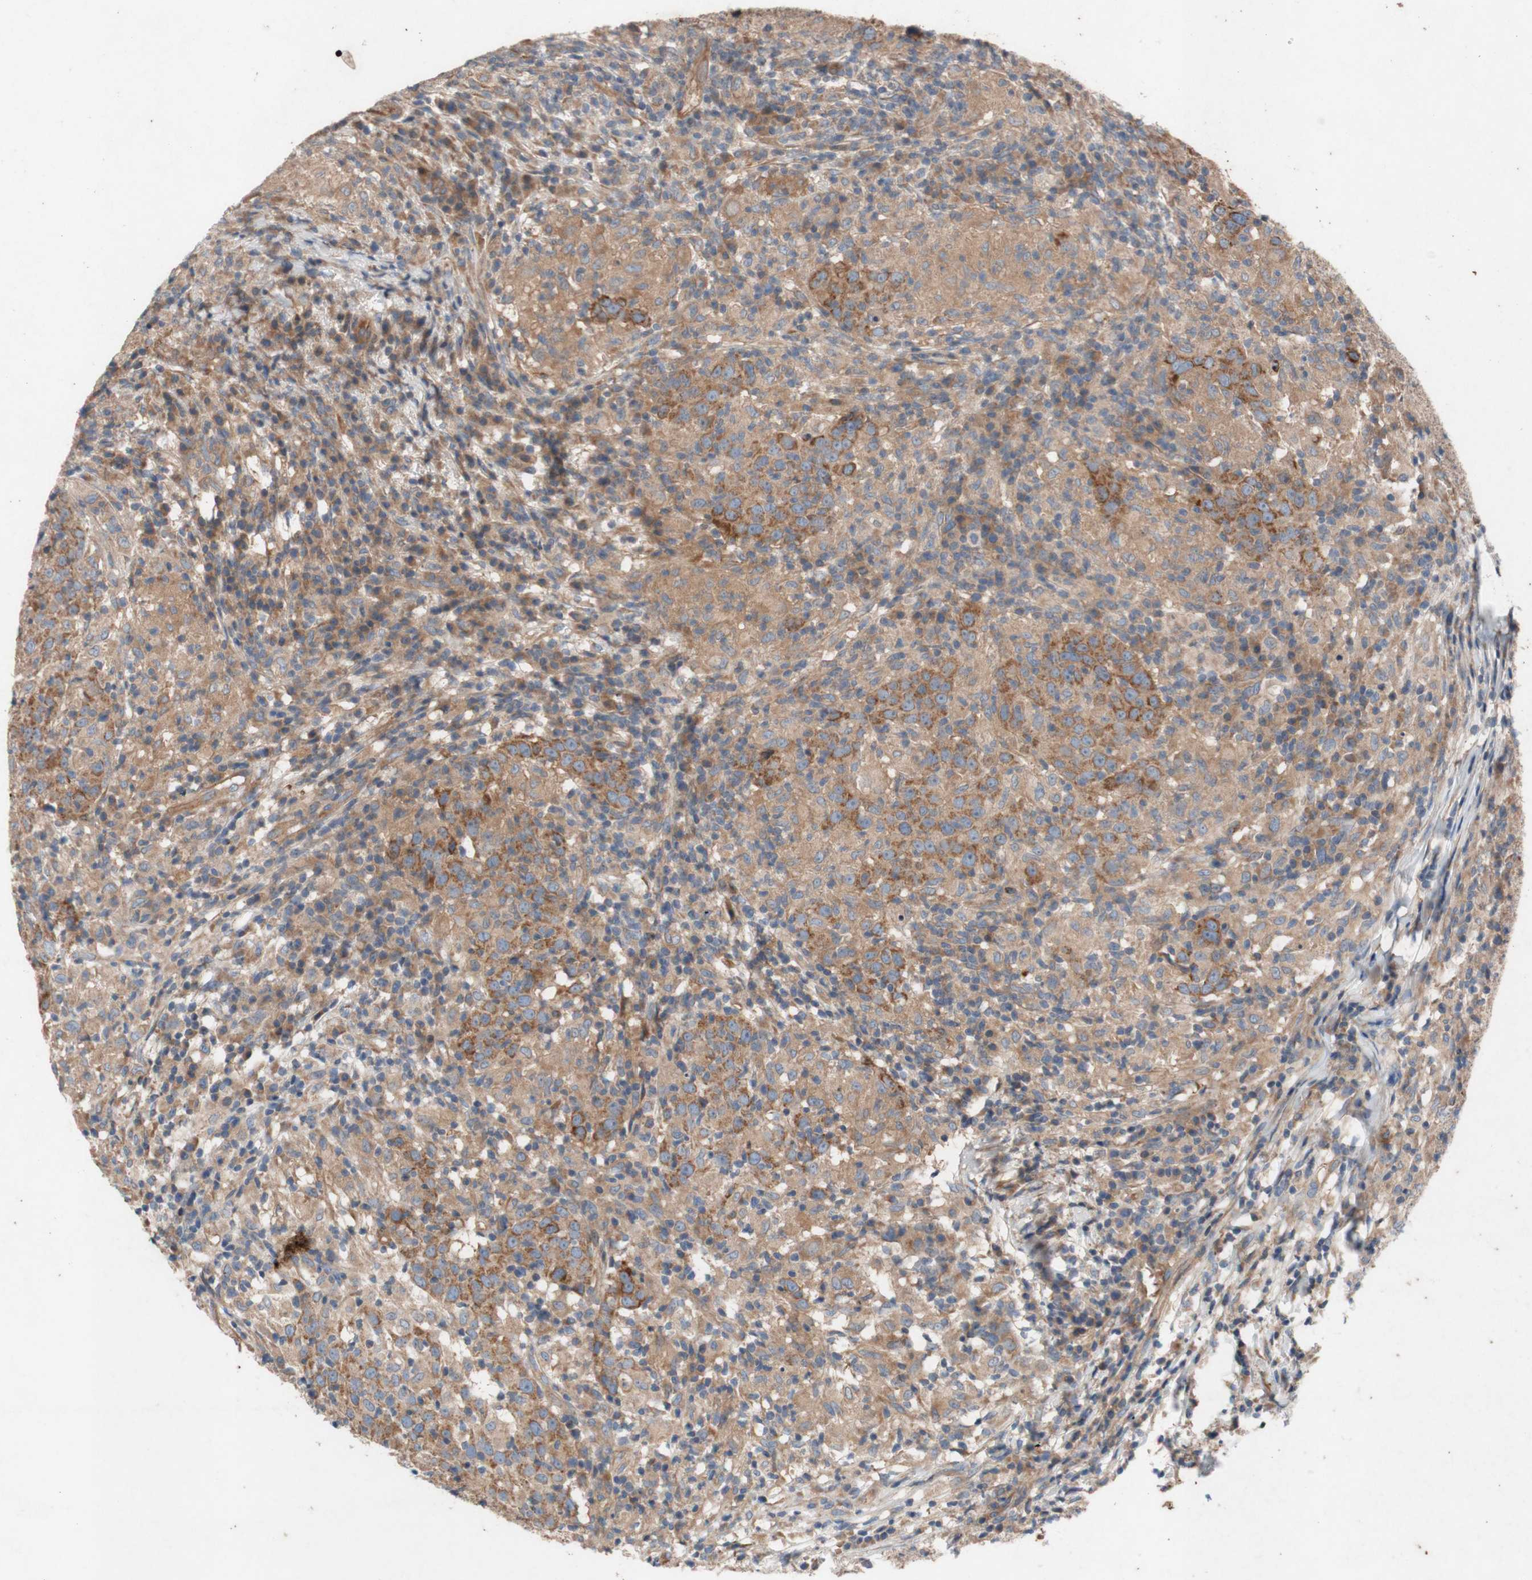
{"staining": {"intensity": "moderate", "quantity": ">75%", "location": "cytoplasmic/membranous"}, "tissue": "head and neck cancer", "cell_type": "Tumor cells", "image_type": "cancer", "snomed": [{"axis": "morphology", "description": "Adenocarcinoma, NOS"}, {"axis": "topography", "description": "Salivary gland"}, {"axis": "topography", "description": "Head-Neck"}], "caption": "Immunohistochemical staining of human head and neck adenocarcinoma exhibits moderate cytoplasmic/membranous protein staining in about >75% of tumor cells.", "gene": "TST", "patient": {"sex": "female", "age": 65}}